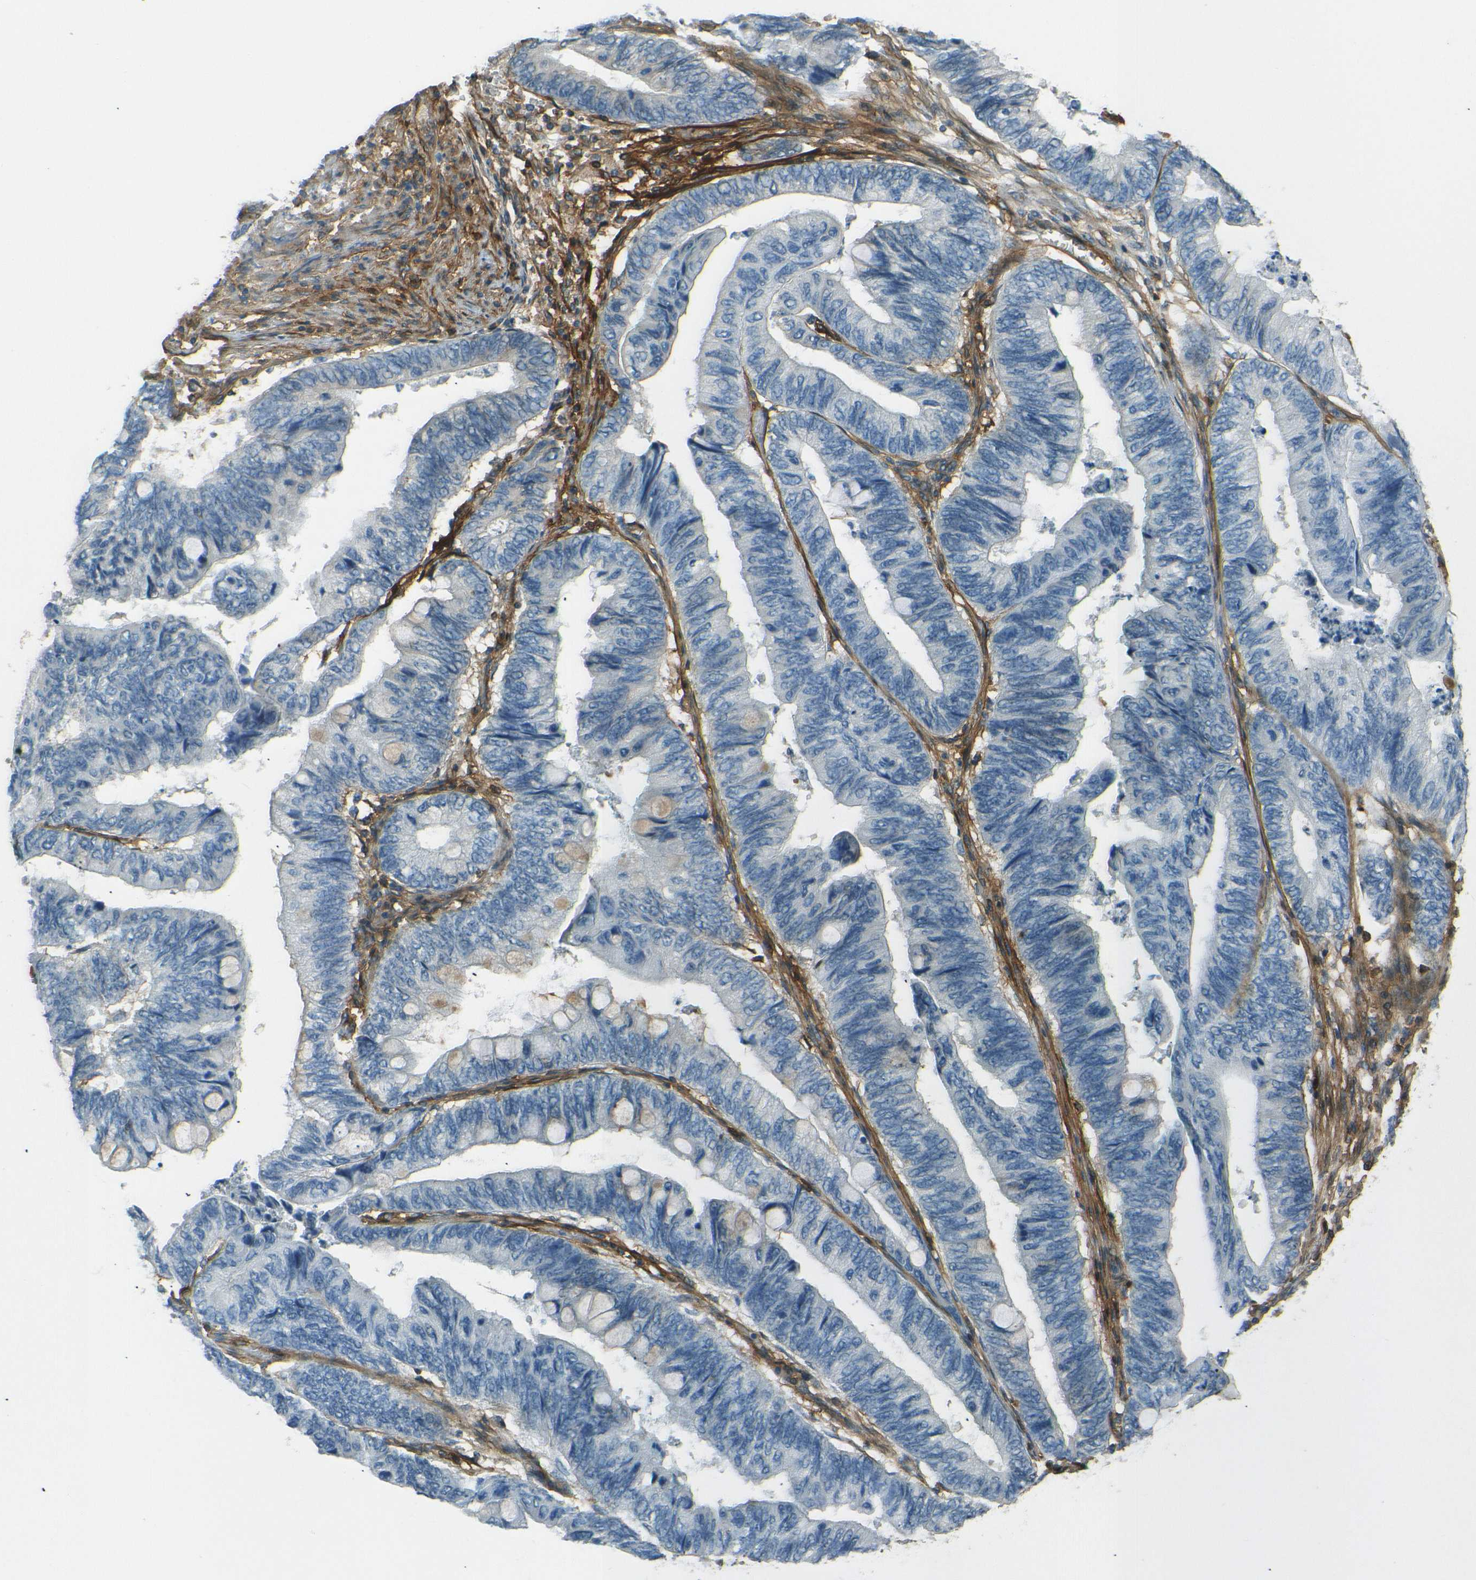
{"staining": {"intensity": "moderate", "quantity": "<25%", "location": "cytoplasmic/membranous"}, "tissue": "colorectal cancer", "cell_type": "Tumor cells", "image_type": "cancer", "snomed": [{"axis": "morphology", "description": "Normal tissue, NOS"}, {"axis": "morphology", "description": "Adenocarcinoma, NOS"}, {"axis": "topography", "description": "Rectum"}, {"axis": "topography", "description": "Peripheral nerve tissue"}], "caption": "Colorectal cancer (adenocarcinoma) stained with DAB IHC exhibits low levels of moderate cytoplasmic/membranous positivity in approximately <25% of tumor cells.", "gene": "ENTPD1", "patient": {"sex": "male", "age": 92}}